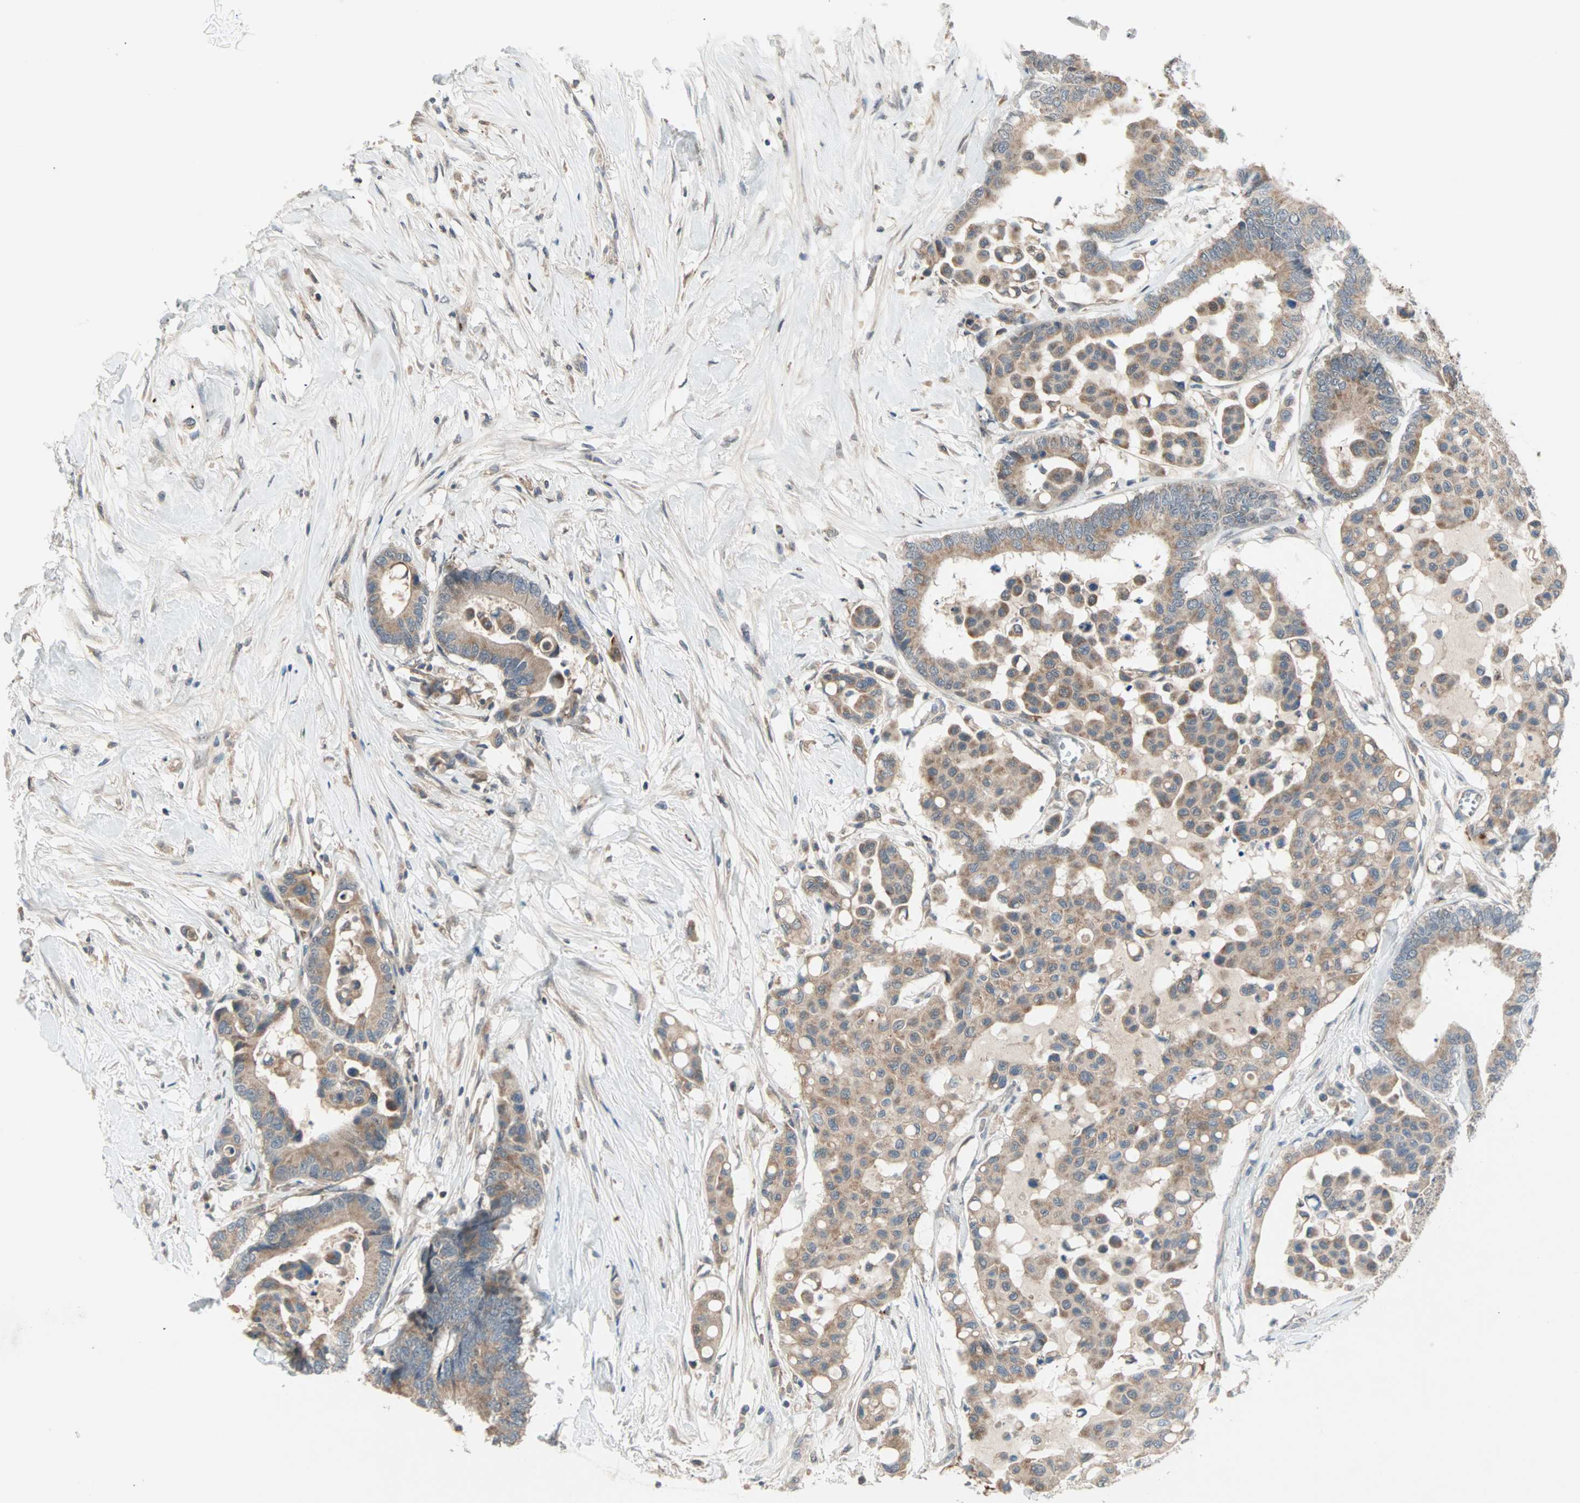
{"staining": {"intensity": "weak", "quantity": "25%-75%", "location": "cytoplasmic/membranous"}, "tissue": "colorectal cancer", "cell_type": "Tumor cells", "image_type": "cancer", "snomed": [{"axis": "morphology", "description": "Normal tissue, NOS"}, {"axis": "morphology", "description": "Adenocarcinoma, NOS"}, {"axis": "topography", "description": "Colon"}], "caption": "Weak cytoplasmic/membranous protein staining is present in about 25%-75% of tumor cells in adenocarcinoma (colorectal).", "gene": "PROS1", "patient": {"sex": "male", "age": 82}}